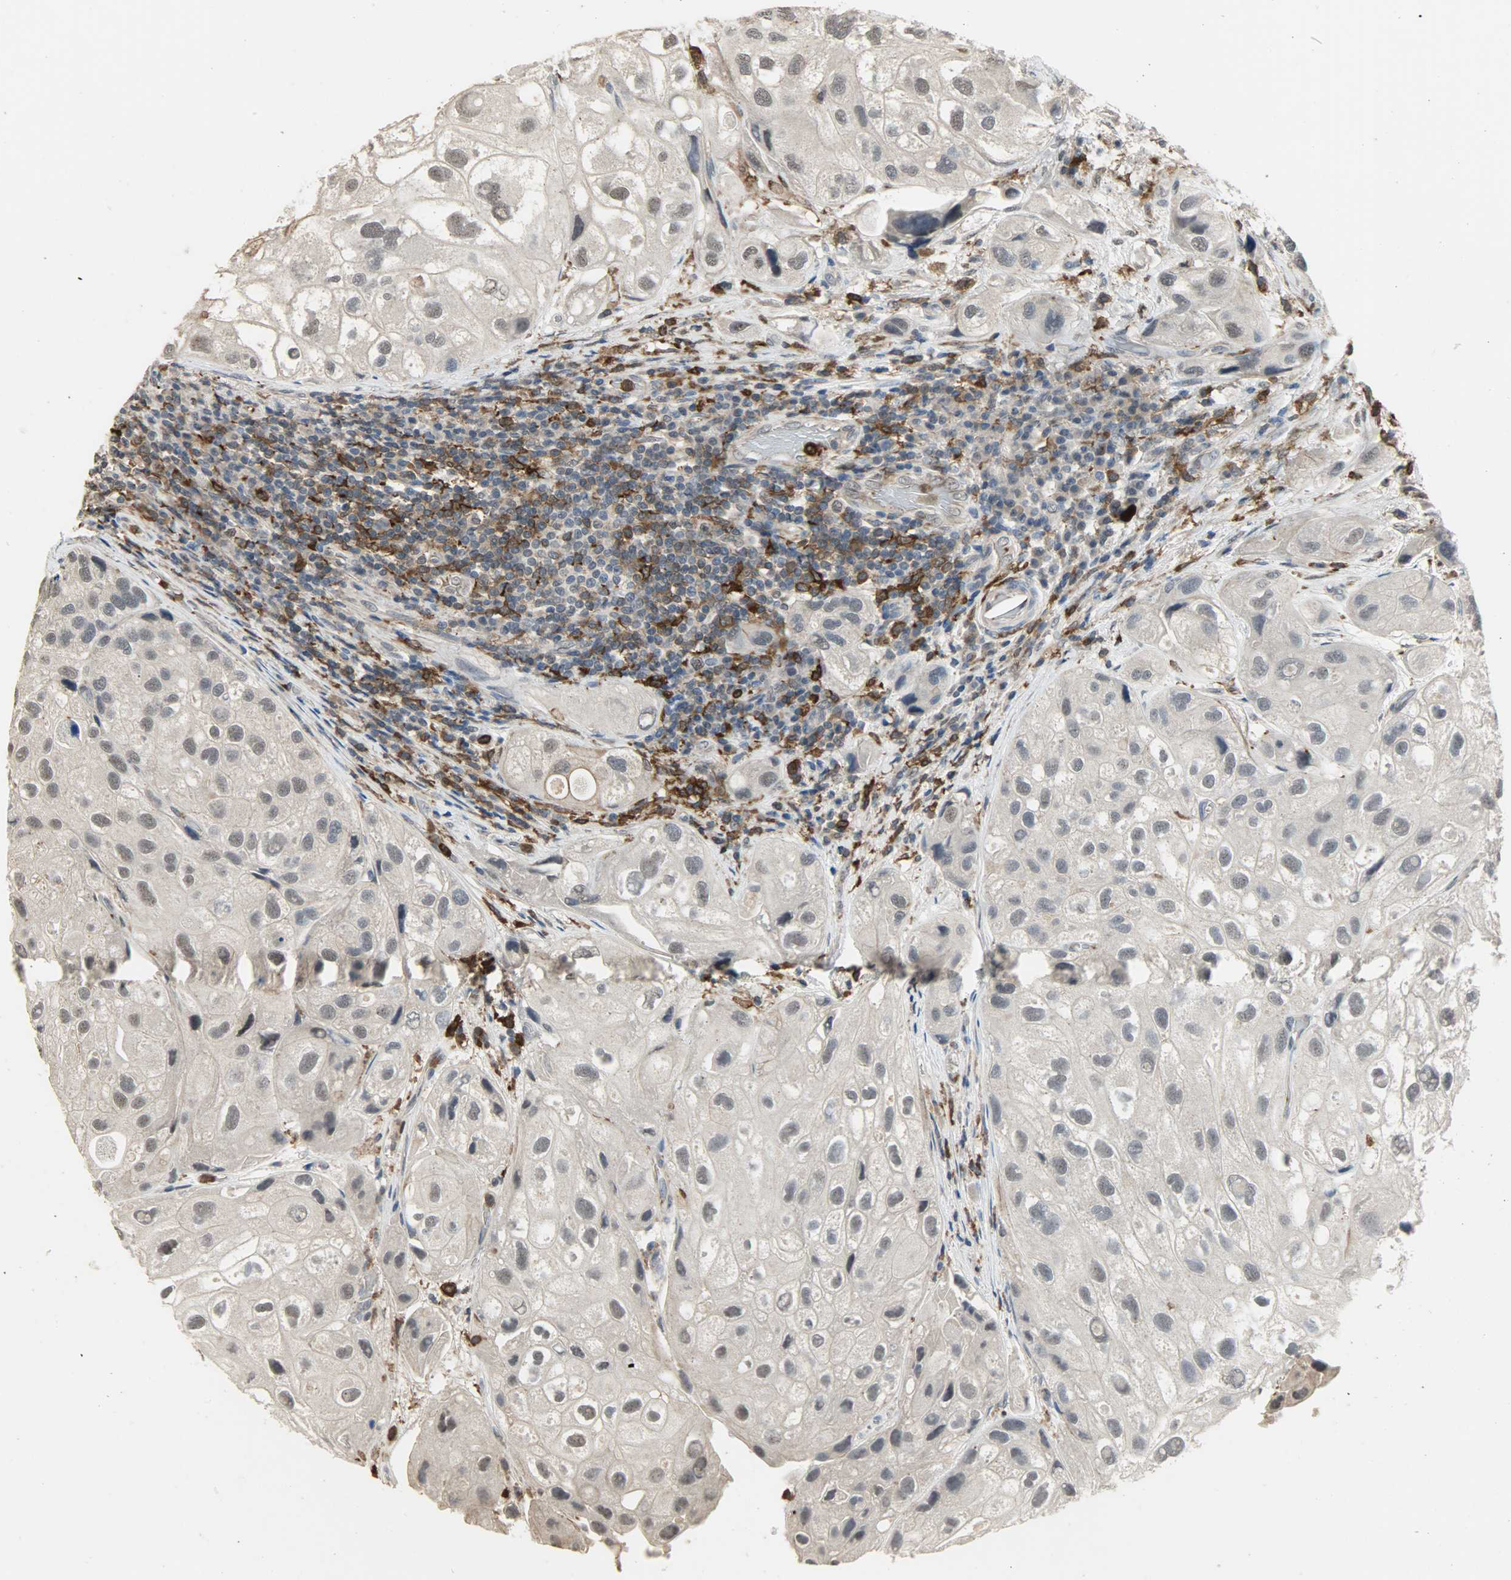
{"staining": {"intensity": "negative", "quantity": "none", "location": "none"}, "tissue": "urothelial cancer", "cell_type": "Tumor cells", "image_type": "cancer", "snomed": [{"axis": "morphology", "description": "Urothelial carcinoma, High grade"}, {"axis": "topography", "description": "Urinary bladder"}], "caption": "Urothelial cancer was stained to show a protein in brown. There is no significant positivity in tumor cells.", "gene": "SKAP2", "patient": {"sex": "female", "age": 64}}